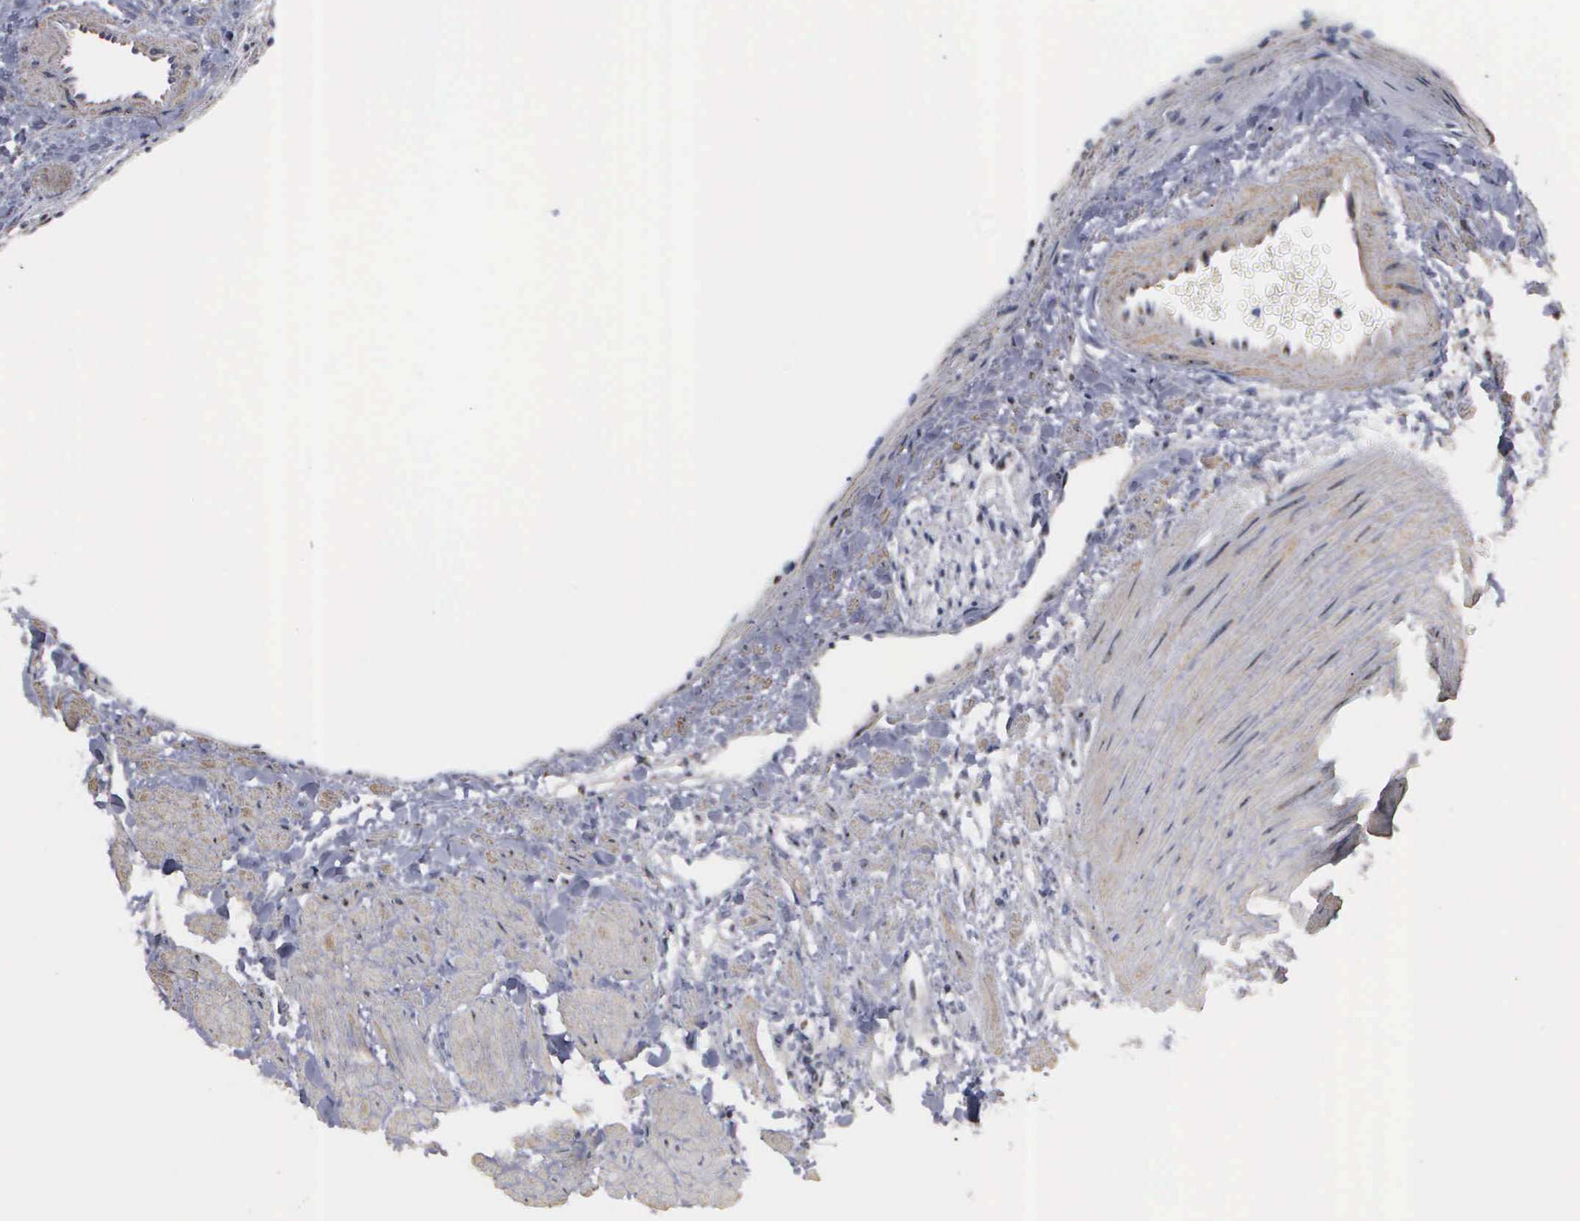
{"staining": {"intensity": "negative", "quantity": "none", "location": "none"}, "tissue": "renal cancer", "cell_type": "Tumor cells", "image_type": "cancer", "snomed": [{"axis": "morphology", "description": "Adenocarcinoma, NOS"}, {"axis": "topography", "description": "Kidney"}], "caption": "Micrograph shows no protein staining in tumor cells of renal adenocarcinoma tissue.", "gene": "NGDN", "patient": {"sex": "female", "age": 60}}